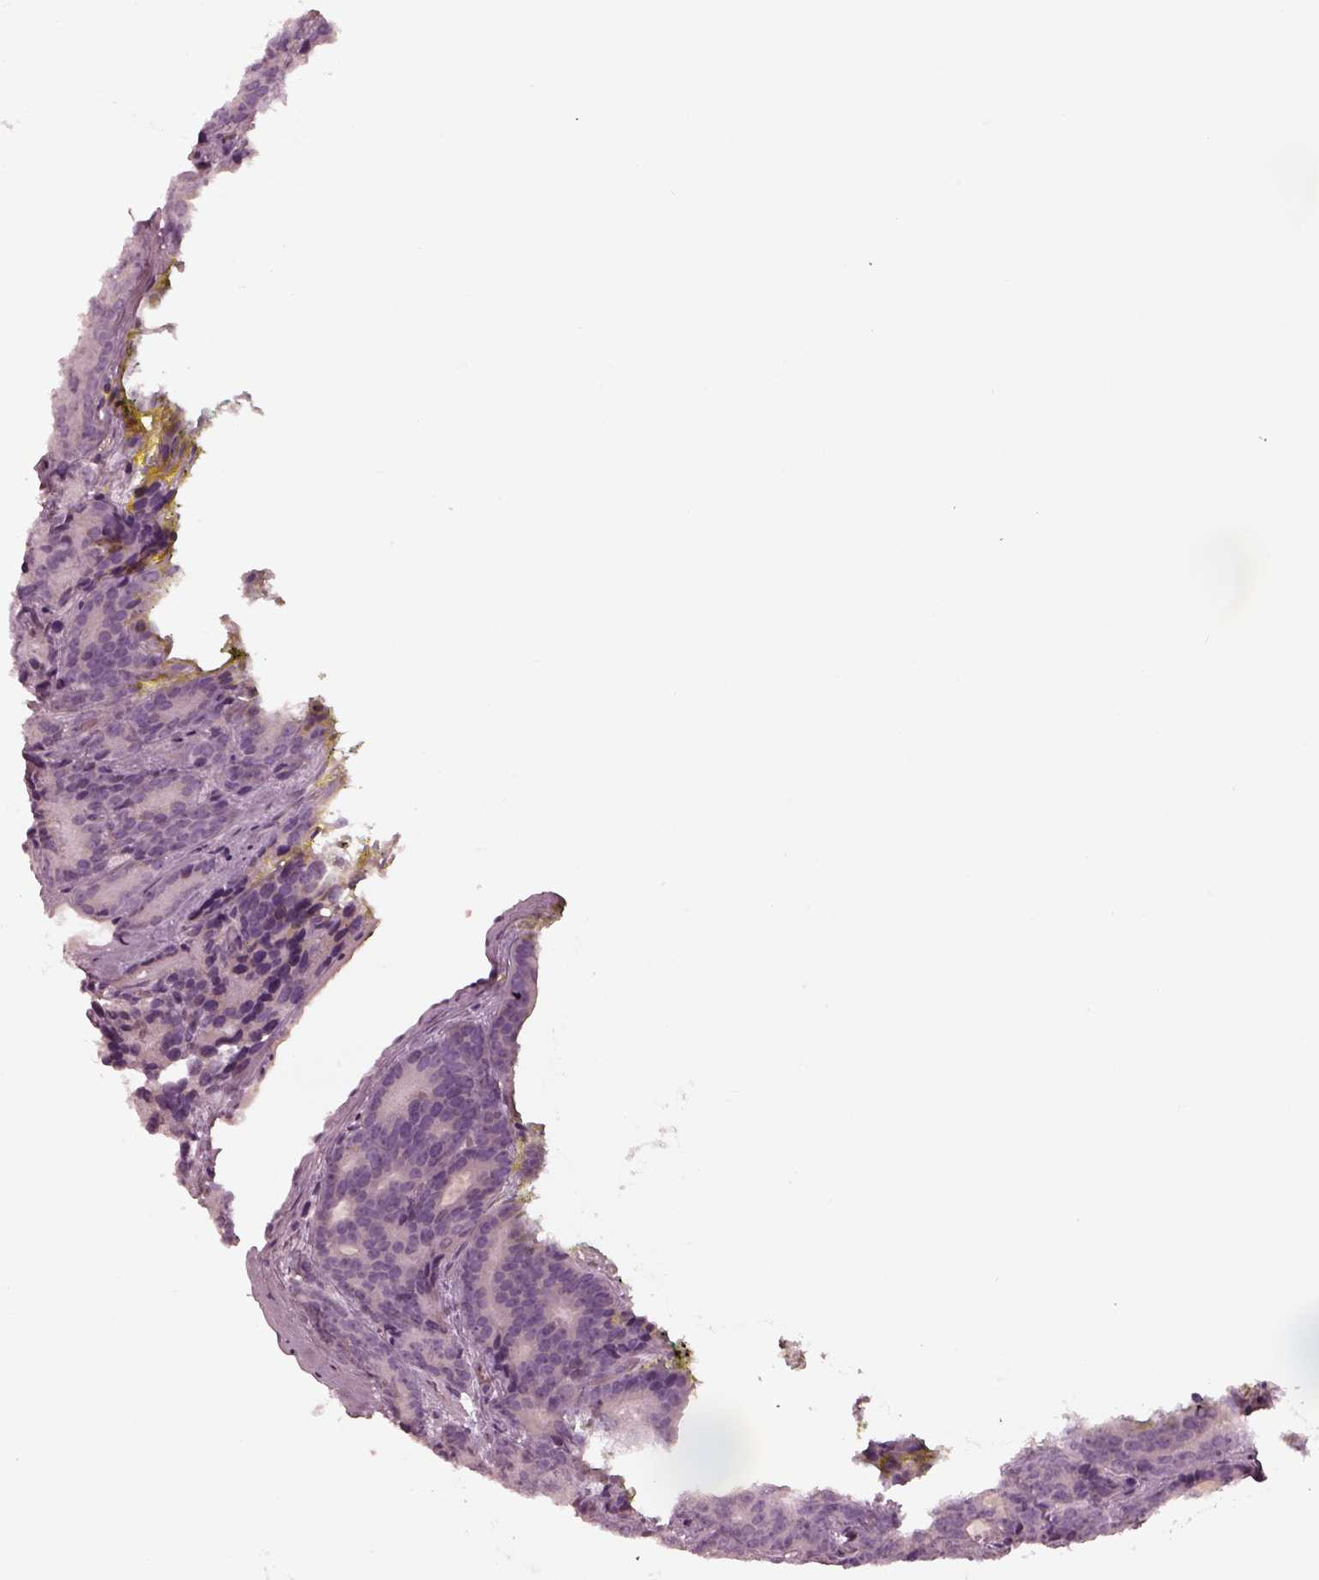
{"staining": {"intensity": "negative", "quantity": "none", "location": "none"}, "tissue": "prostate cancer", "cell_type": "Tumor cells", "image_type": "cancer", "snomed": [{"axis": "morphology", "description": "Adenocarcinoma, NOS"}, {"axis": "topography", "description": "Prostate"}], "caption": "Immunohistochemistry (IHC) of human prostate cancer (adenocarcinoma) shows no expression in tumor cells.", "gene": "MIA", "patient": {"sex": "male", "age": 71}}